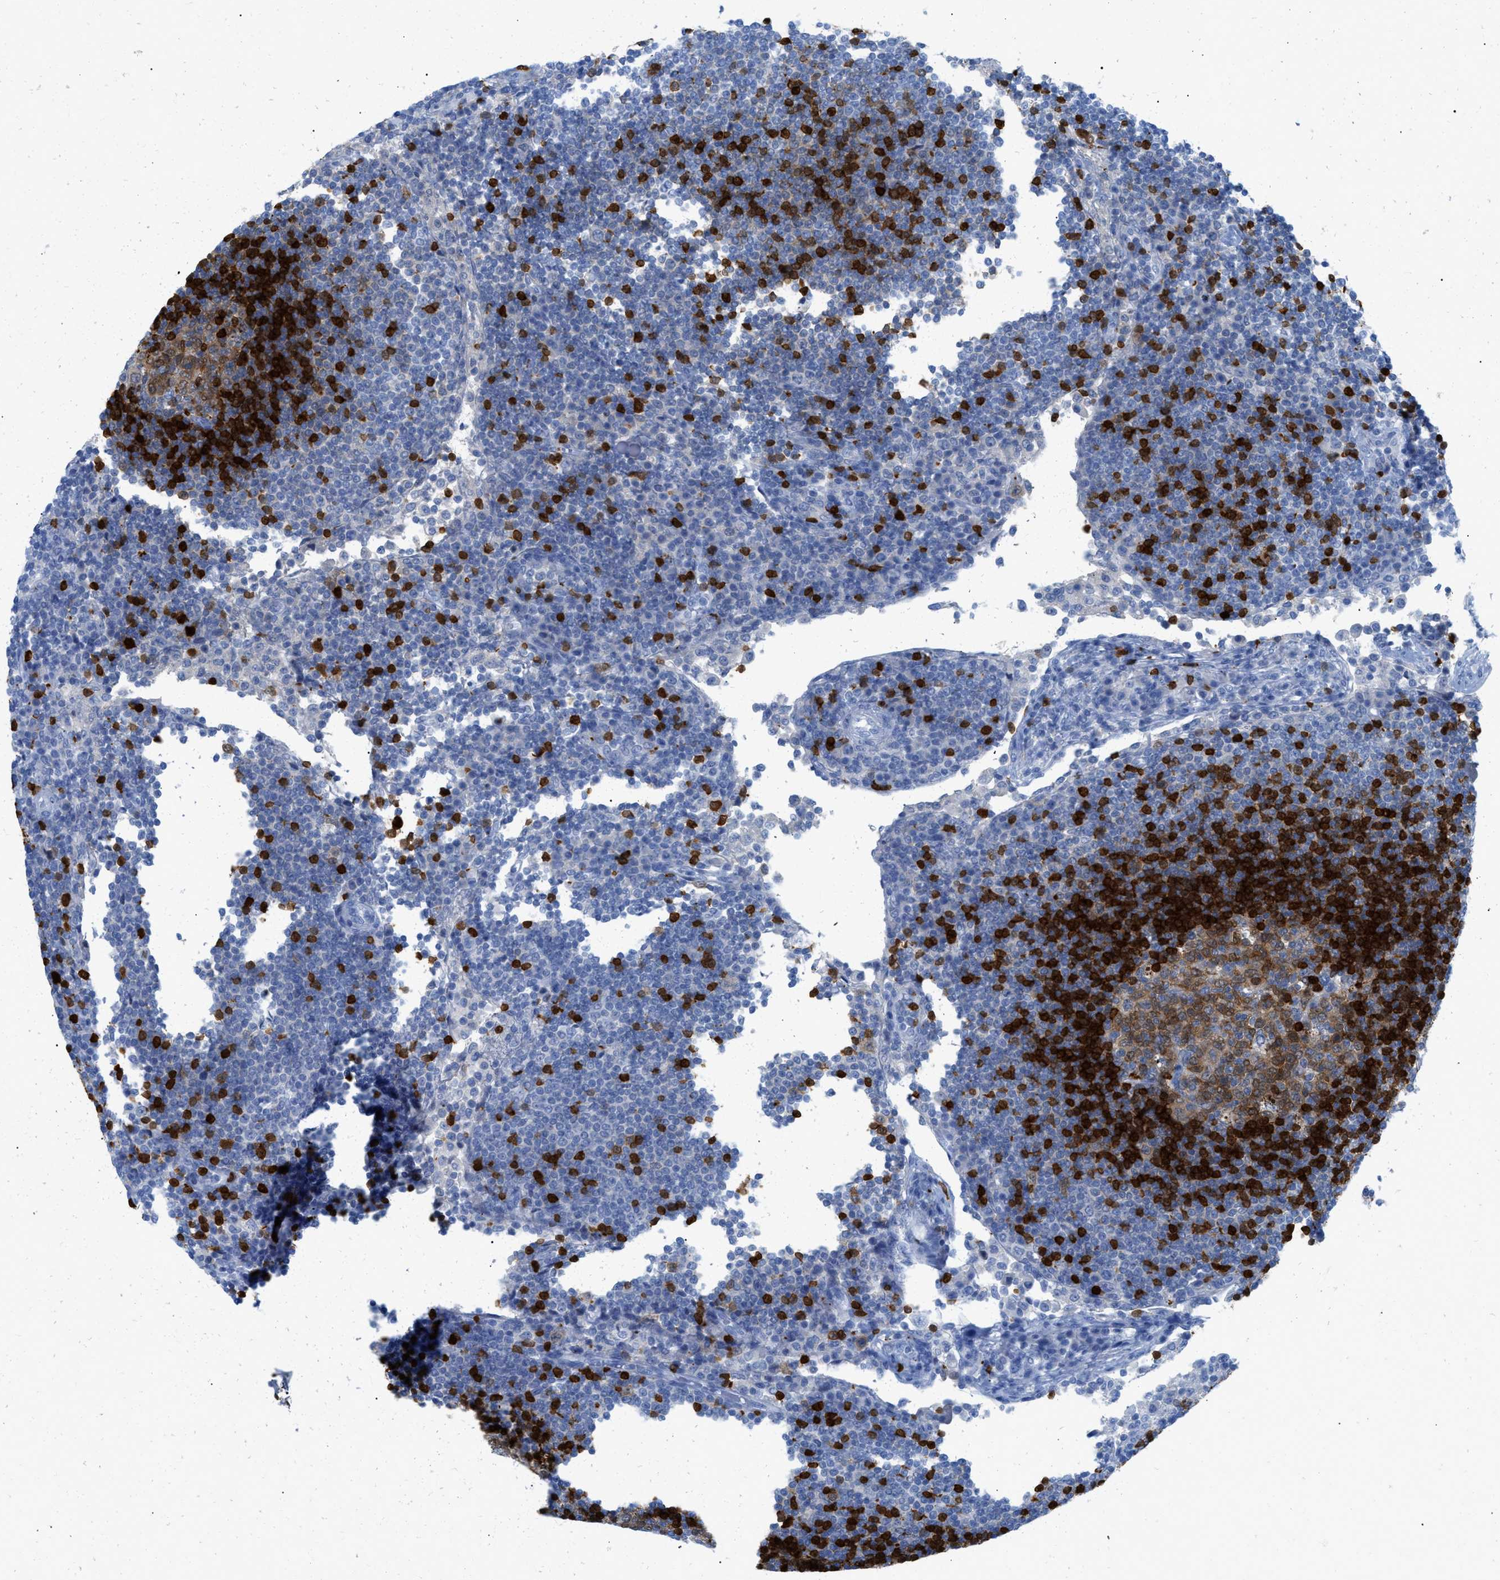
{"staining": {"intensity": "moderate", "quantity": ">75%", "location": "cytoplasmic/membranous,nuclear"}, "tissue": "lymph node", "cell_type": "Germinal center cells", "image_type": "normal", "snomed": [{"axis": "morphology", "description": "Normal tissue, NOS"}, {"axis": "topography", "description": "Lymph node"}], "caption": "Immunohistochemistry (IHC) of unremarkable human lymph node exhibits medium levels of moderate cytoplasmic/membranous,nuclear positivity in approximately >75% of germinal center cells.", "gene": "TCL1A", "patient": {"sex": "female", "age": 53}}